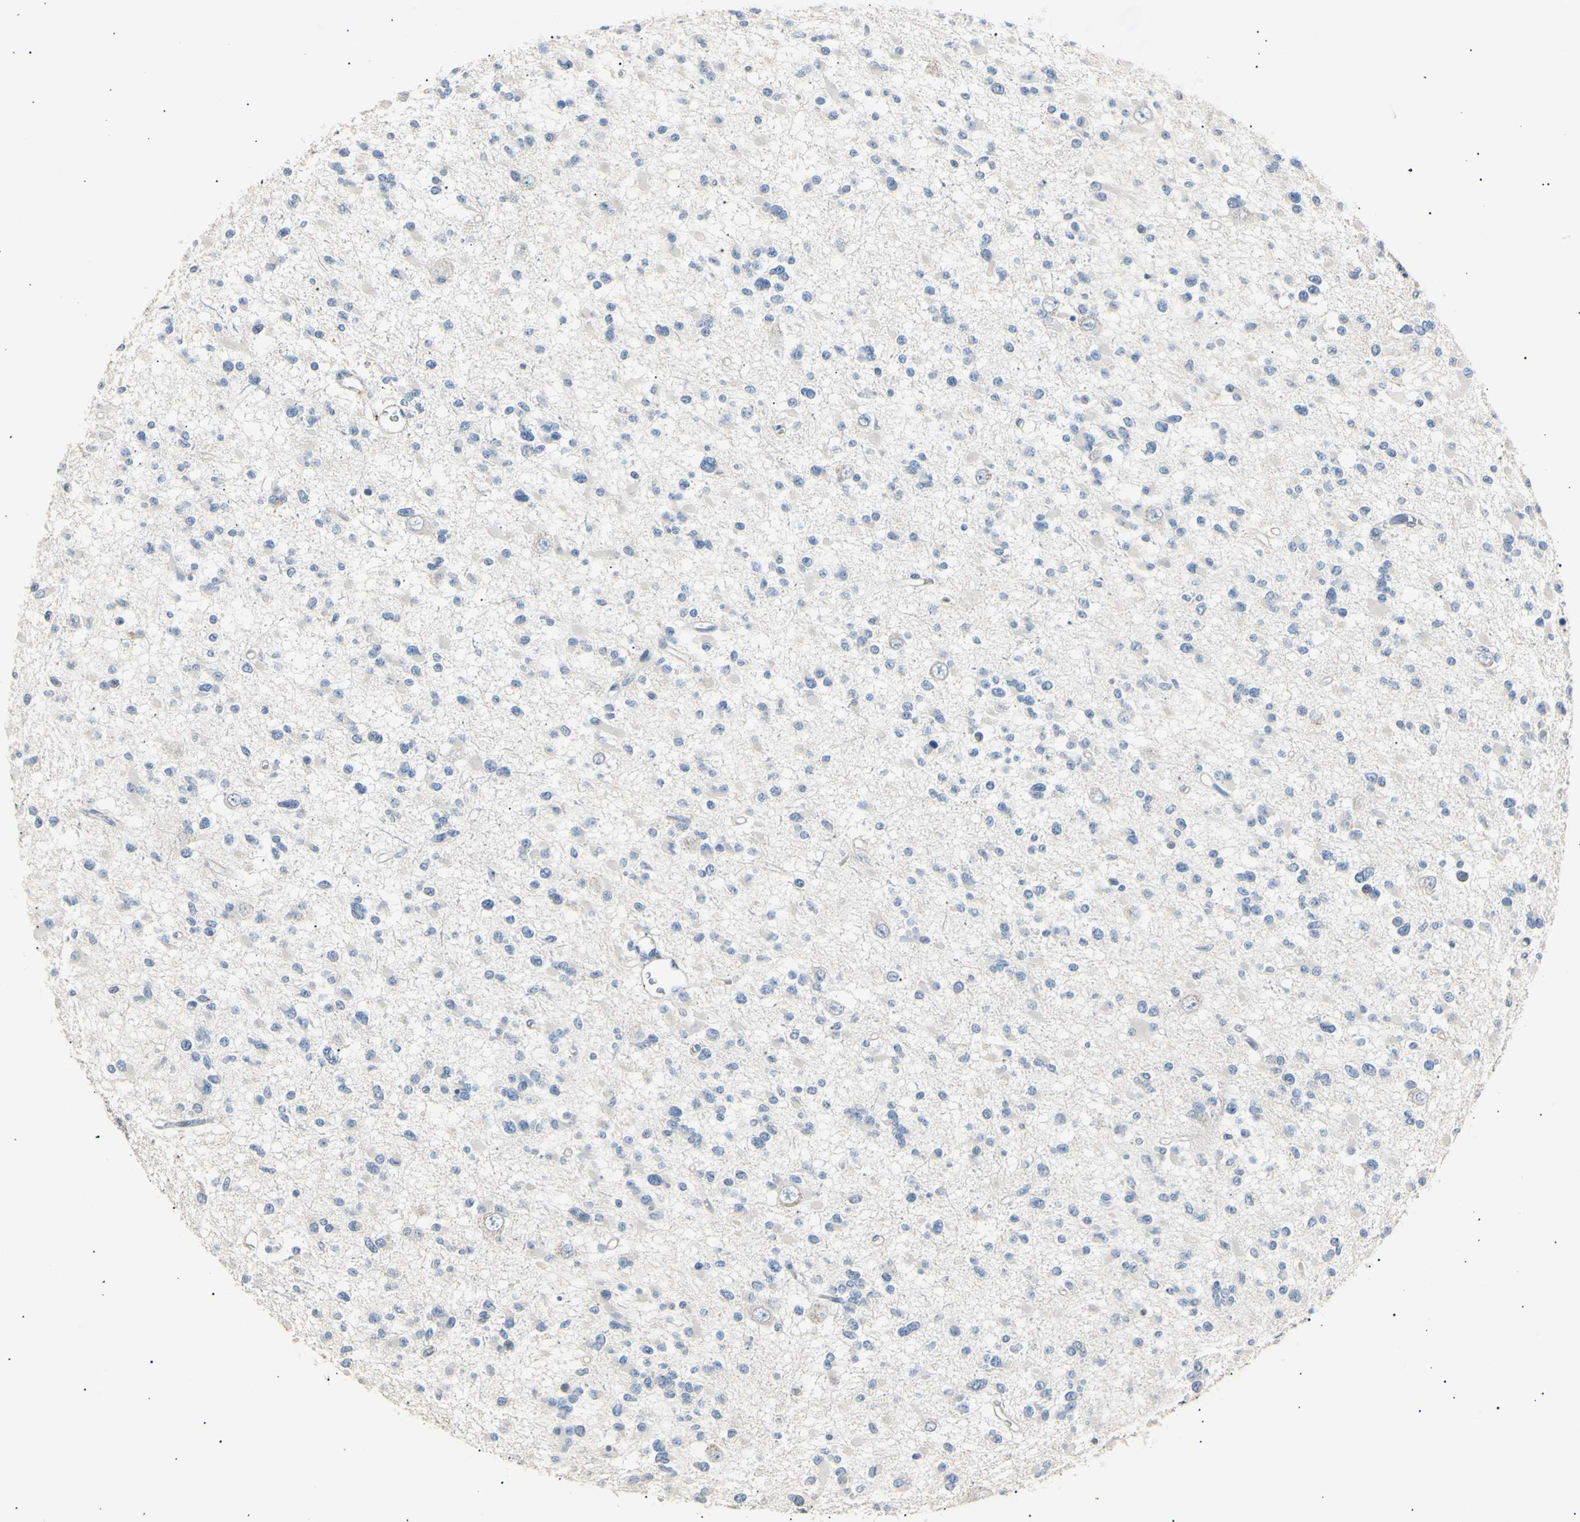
{"staining": {"intensity": "negative", "quantity": "none", "location": "none"}, "tissue": "glioma", "cell_type": "Tumor cells", "image_type": "cancer", "snomed": [{"axis": "morphology", "description": "Glioma, malignant, Low grade"}, {"axis": "topography", "description": "Brain"}], "caption": "Immunohistochemistry photomicrograph of neoplastic tissue: glioma stained with DAB displays no significant protein staining in tumor cells.", "gene": "LDLR", "patient": {"sex": "female", "age": 22}}